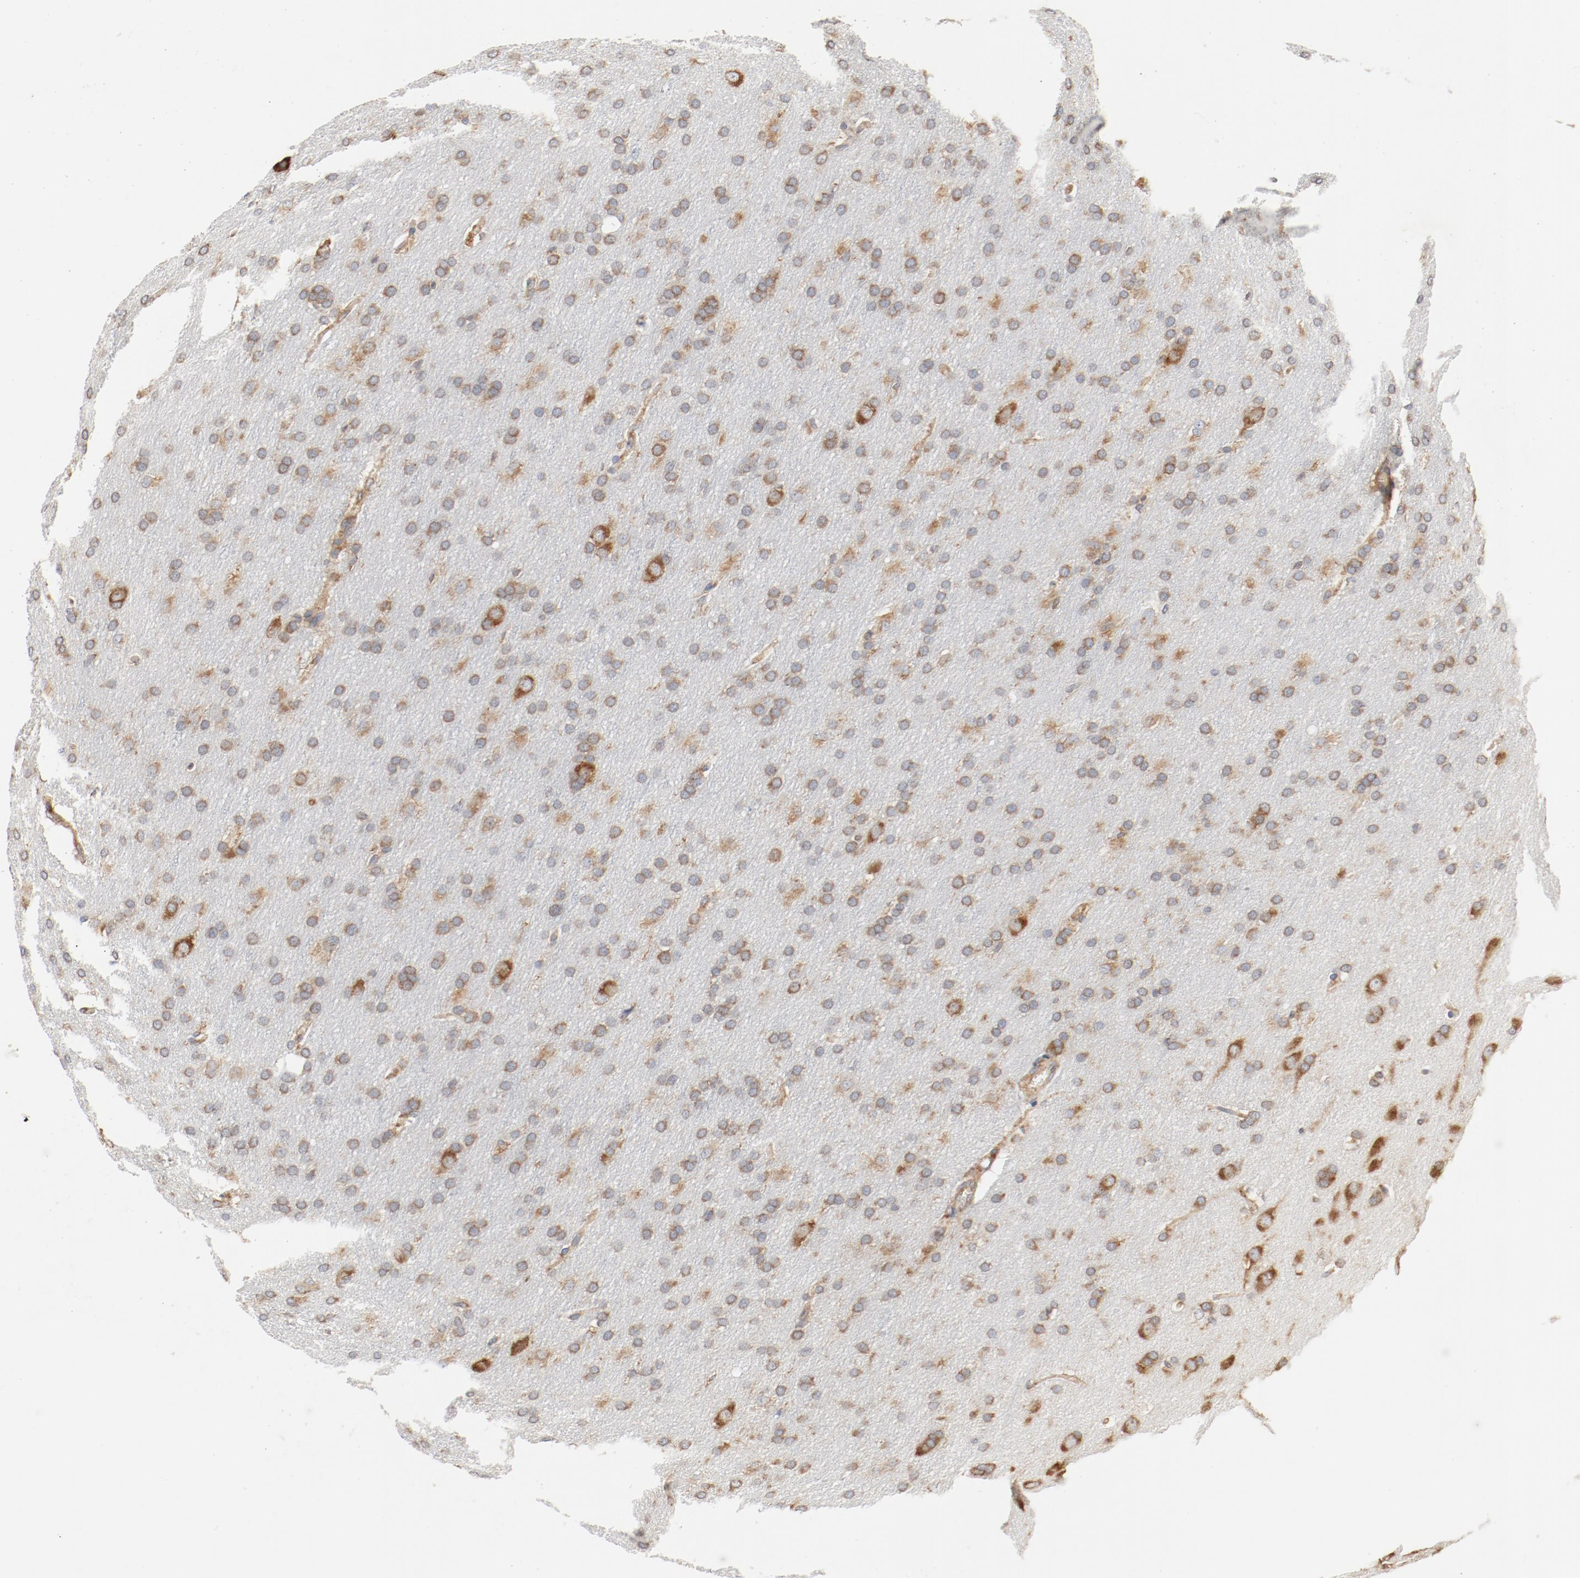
{"staining": {"intensity": "moderate", "quantity": ">75%", "location": "cytoplasmic/membranous"}, "tissue": "glioma", "cell_type": "Tumor cells", "image_type": "cancer", "snomed": [{"axis": "morphology", "description": "Glioma, malignant, Low grade"}, {"axis": "topography", "description": "Brain"}], "caption": "Glioma tissue displays moderate cytoplasmic/membranous staining in approximately >75% of tumor cells Nuclei are stained in blue.", "gene": "RPS6", "patient": {"sex": "female", "age": 32}}